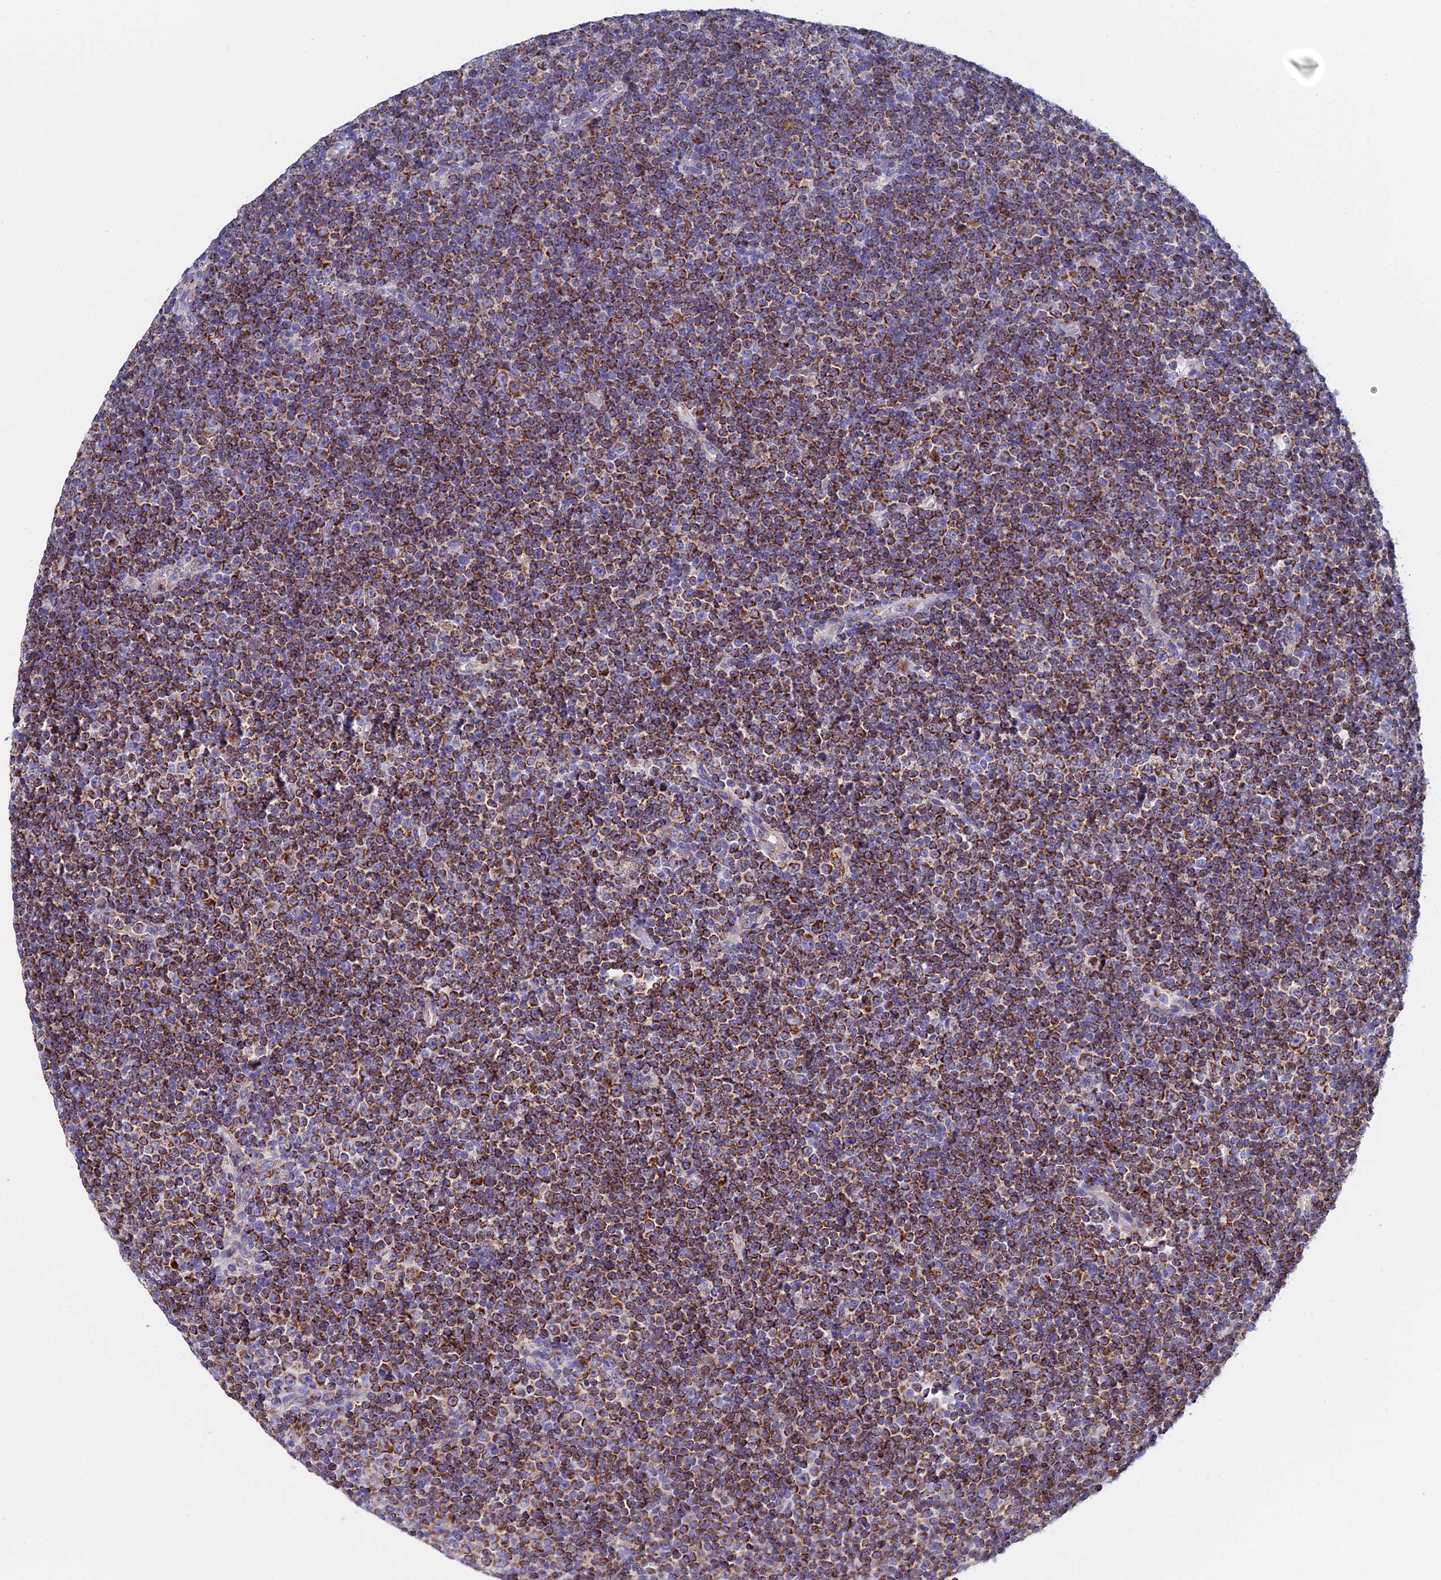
{"staining": {"intensity": "strong", "quantity": ">75%", "location": "cytoplasmic/membranous"}, "tissue": "lymphoma", "cell_type": "Tumor cells", "image_type": "cancer", "snomed": [{"axis": "morphology", "description": "Malignant lymphoma, non-Hodgkin's type, Low grade"}, {"axis": "topography", "description": "Lymph node"}], "caption": "Immunohistochemical staining of human low-grade malignant lymphoma, non-Hodgkin's type reveals high levels of strong cytoplasmic/membranous positivity in about >75% of tumor cells. (brown staining indicates protein expression, while blue staining denotes nuclei).", "gene": "CRACR2B", "patient": {"sex": "female", "age": 67}}